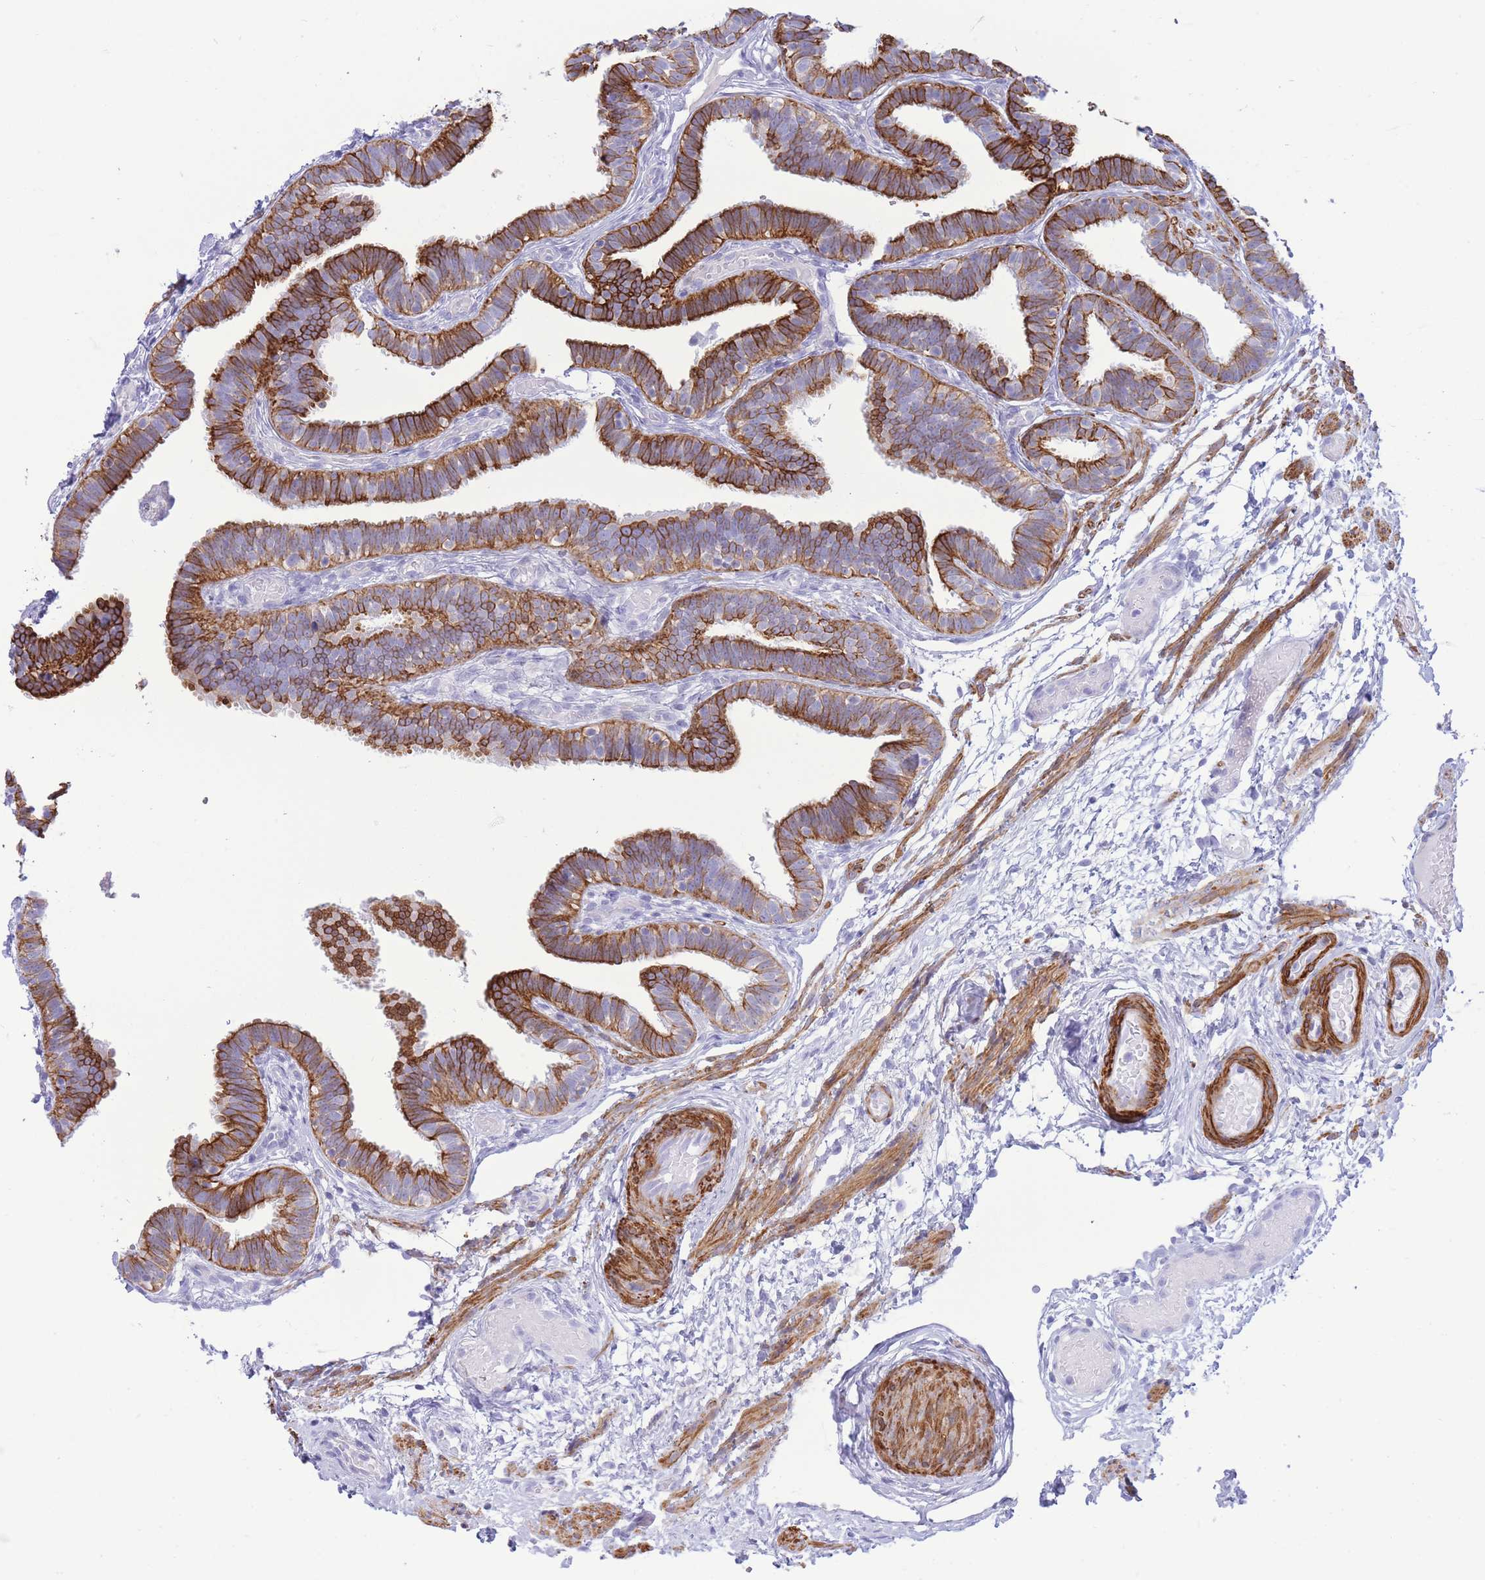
{"staining": {"intensity": "strong", "quantity": "25%-75%", "location": "cytoplasmic/membranous"}, "tissue": "fallopian tube", "cell_type": "Glandular cells", "image_type": "normal", "snomed": [{"axis": "morphology", "description": "Normal tissue, NOS"}, {"axis": "topography", "description": "Fallopian tube"}], "caption": "Fallopian tube stained with DAB immunohistochemistry demonstrates high levels of strong cytoplasmic/membranous positivity in approximately 25%-75% of glandular cells.", "gene": "VWA8", "patient": {"sex": "female", "age": 37}}